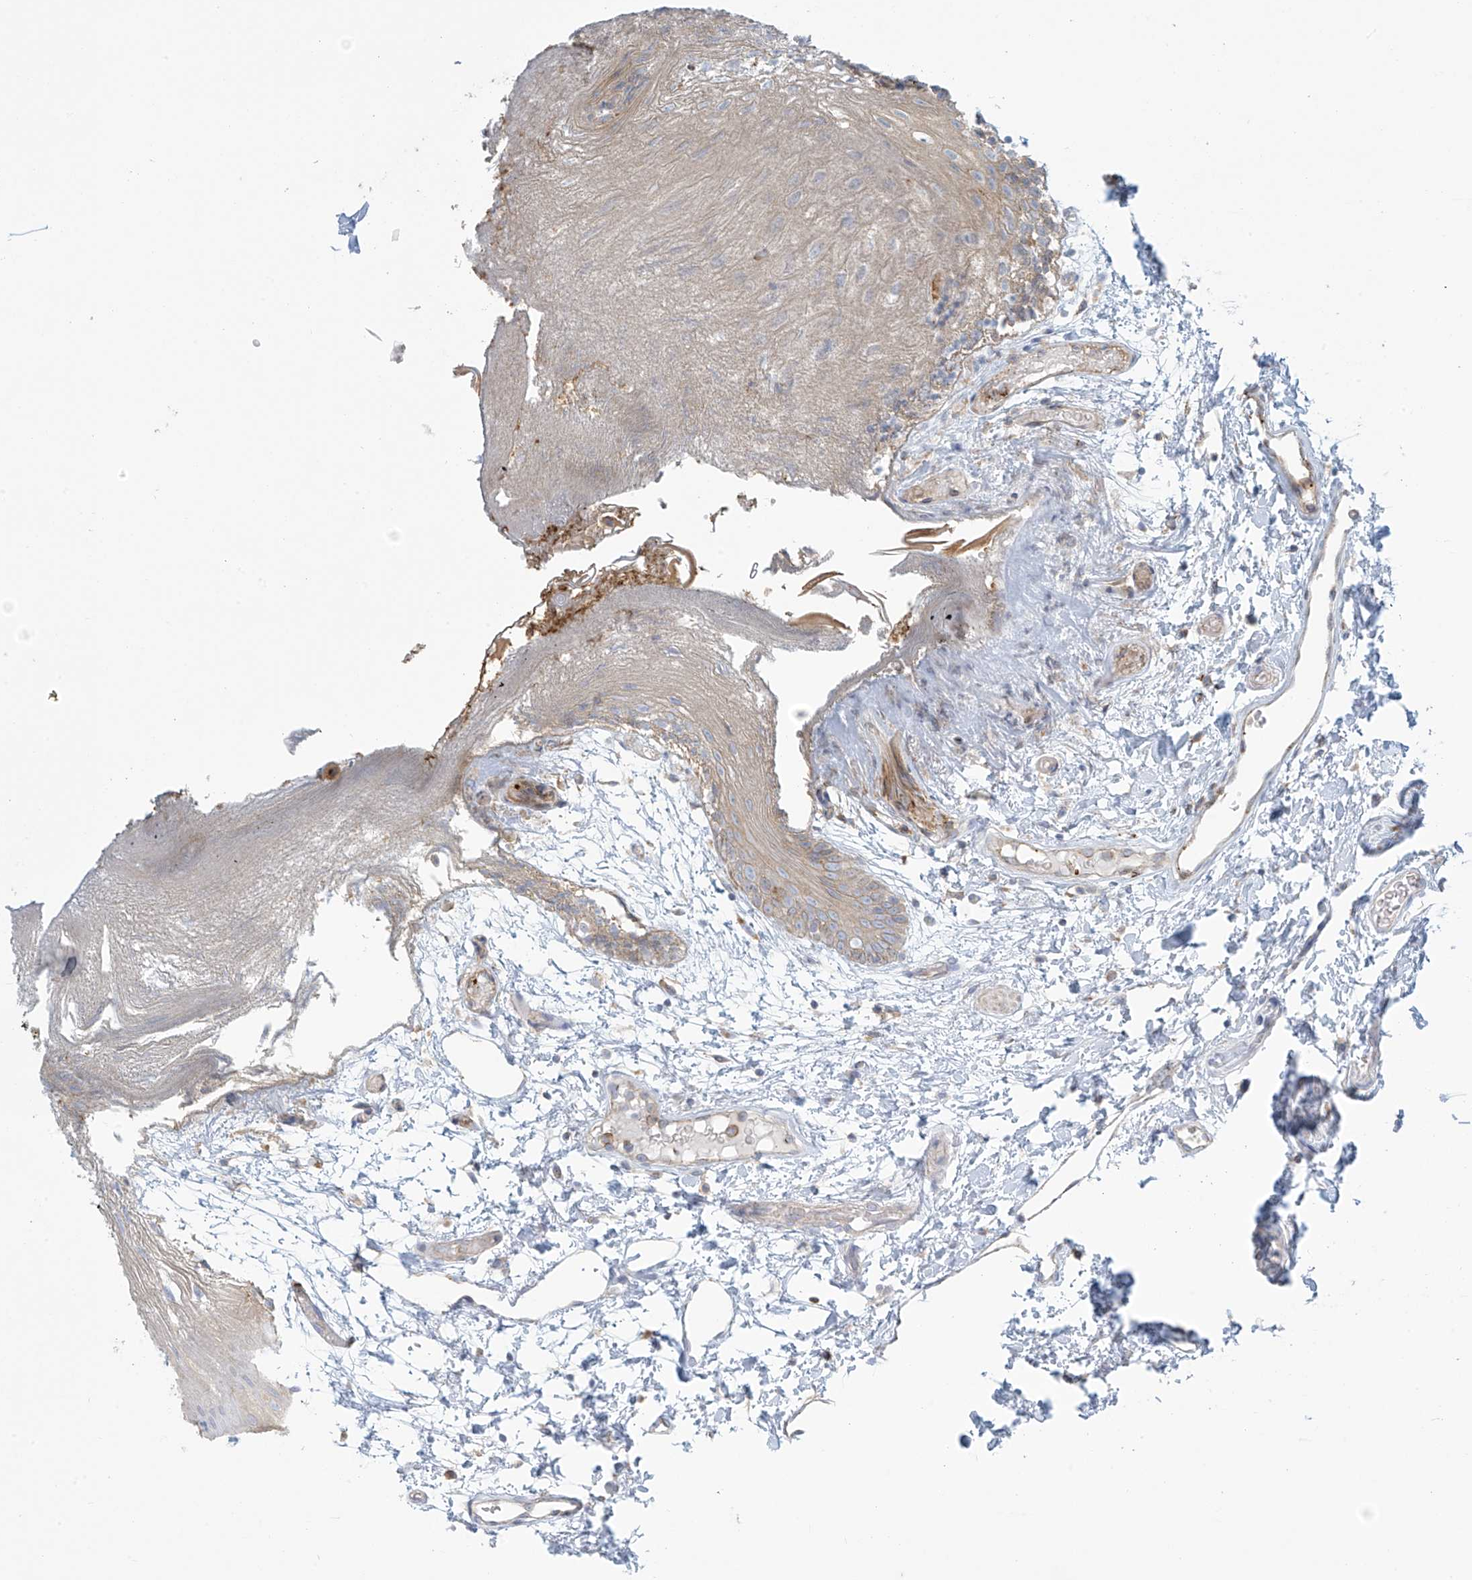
{"staining": {"intensity": "negative", "quantity": "none", "location": "none"}, "tissue": "oral mucosa", "cell_type": "Squamous epithelial cells", "image_type": "normal", "snomed": [{"axis": "morphology", "description": "Normal tissue, NOS"}, {"axis": "topography", "description": "Skeletal muscle"}, {"axis": "topography", "description": "Oral tissue"}, {"axis": "topography", "description": "Salivary gland"}, {"axis": "topography", "description": "Peripheral nerve tissue"}], "caption": "DAB immunohistochemical staining of normal human oral mucosa shows no significant staining in squamous epithelial cells.", "gene": "LZTS3", "patient": {"sex": "male", "age": 54}}